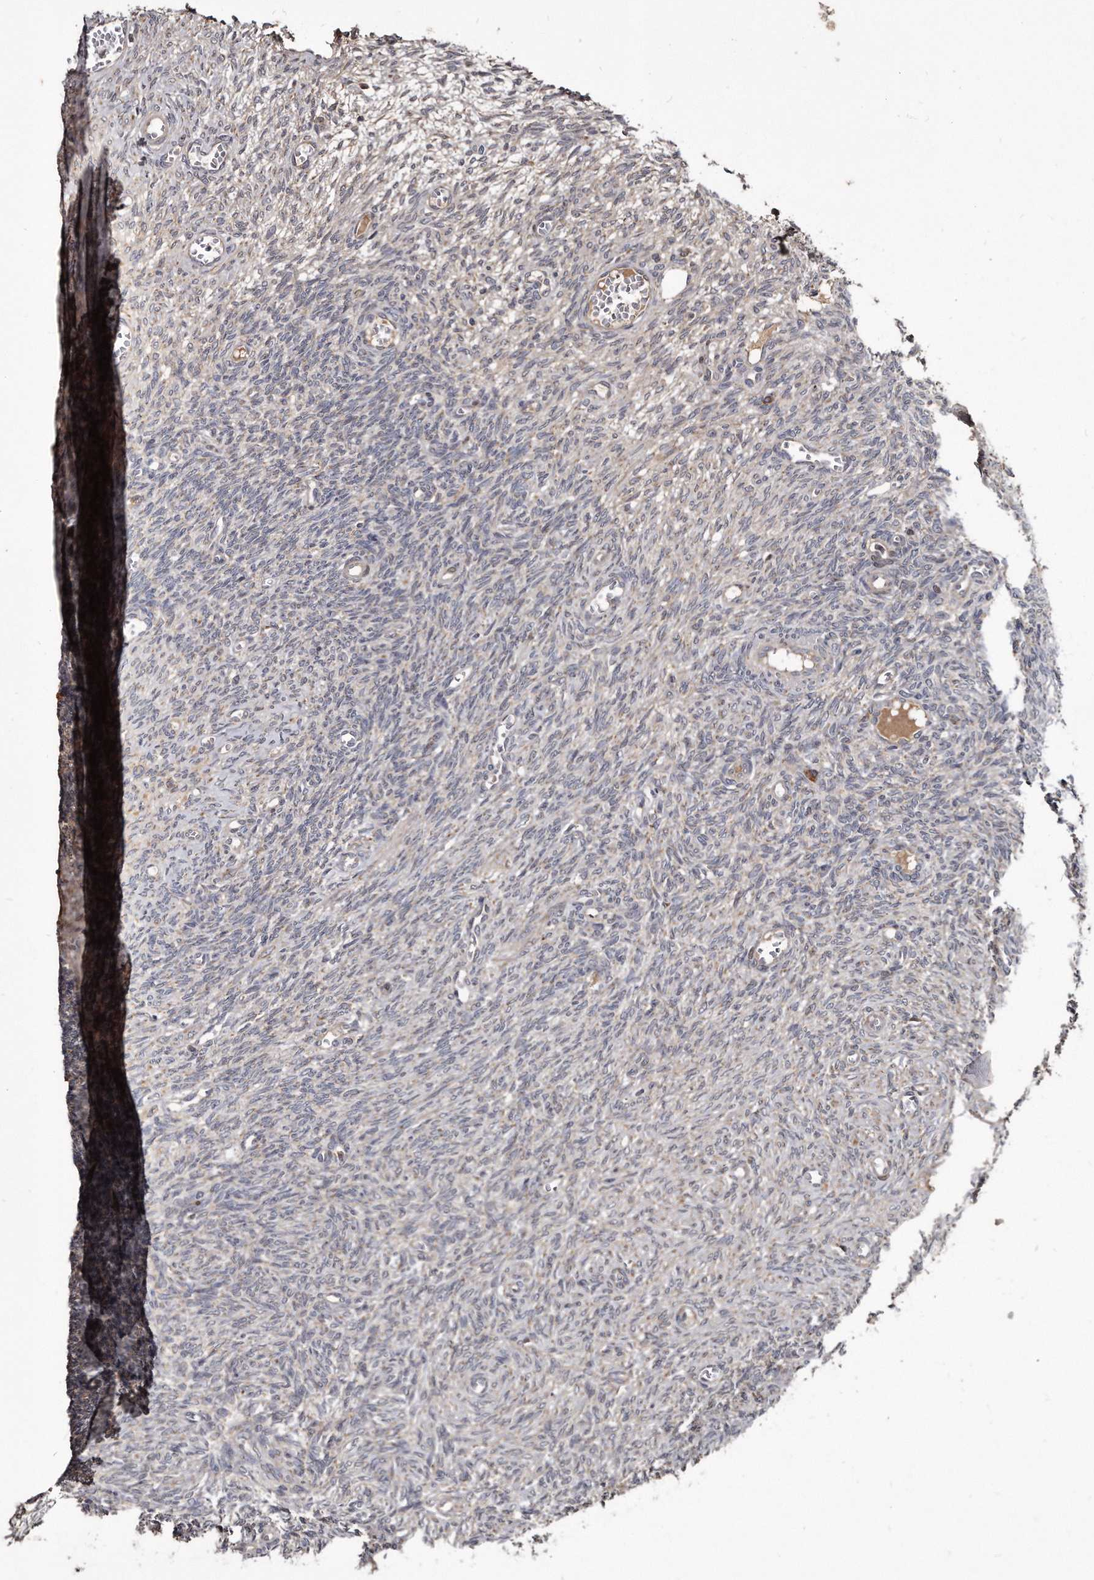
{"staining": {"intensity": "weak", "quantity": "<25%", "location": "cytoplasmic/membranous"}, "tissue": "ovary", "cell_type": "Ovarian stroma cells", "image_type": "normal", "snomed": [{"axis": "morphology", "description": "Normal tissue, NOS"}, {"axis": "topography", "description": "Ovary"}], "caption": "Immunohistochemistry (IHC) micrograph of normal ovary stained for a protein (brown), which reveals no positivity in ovarian stroma cells. The staining is performed using DAB (3,3'-diaminobenzidine) brown chromogen with nuclei counter-stained in using hematoxylin.", "gene": "FAM136A", "patient": {"sex": "female", "age": 27}}